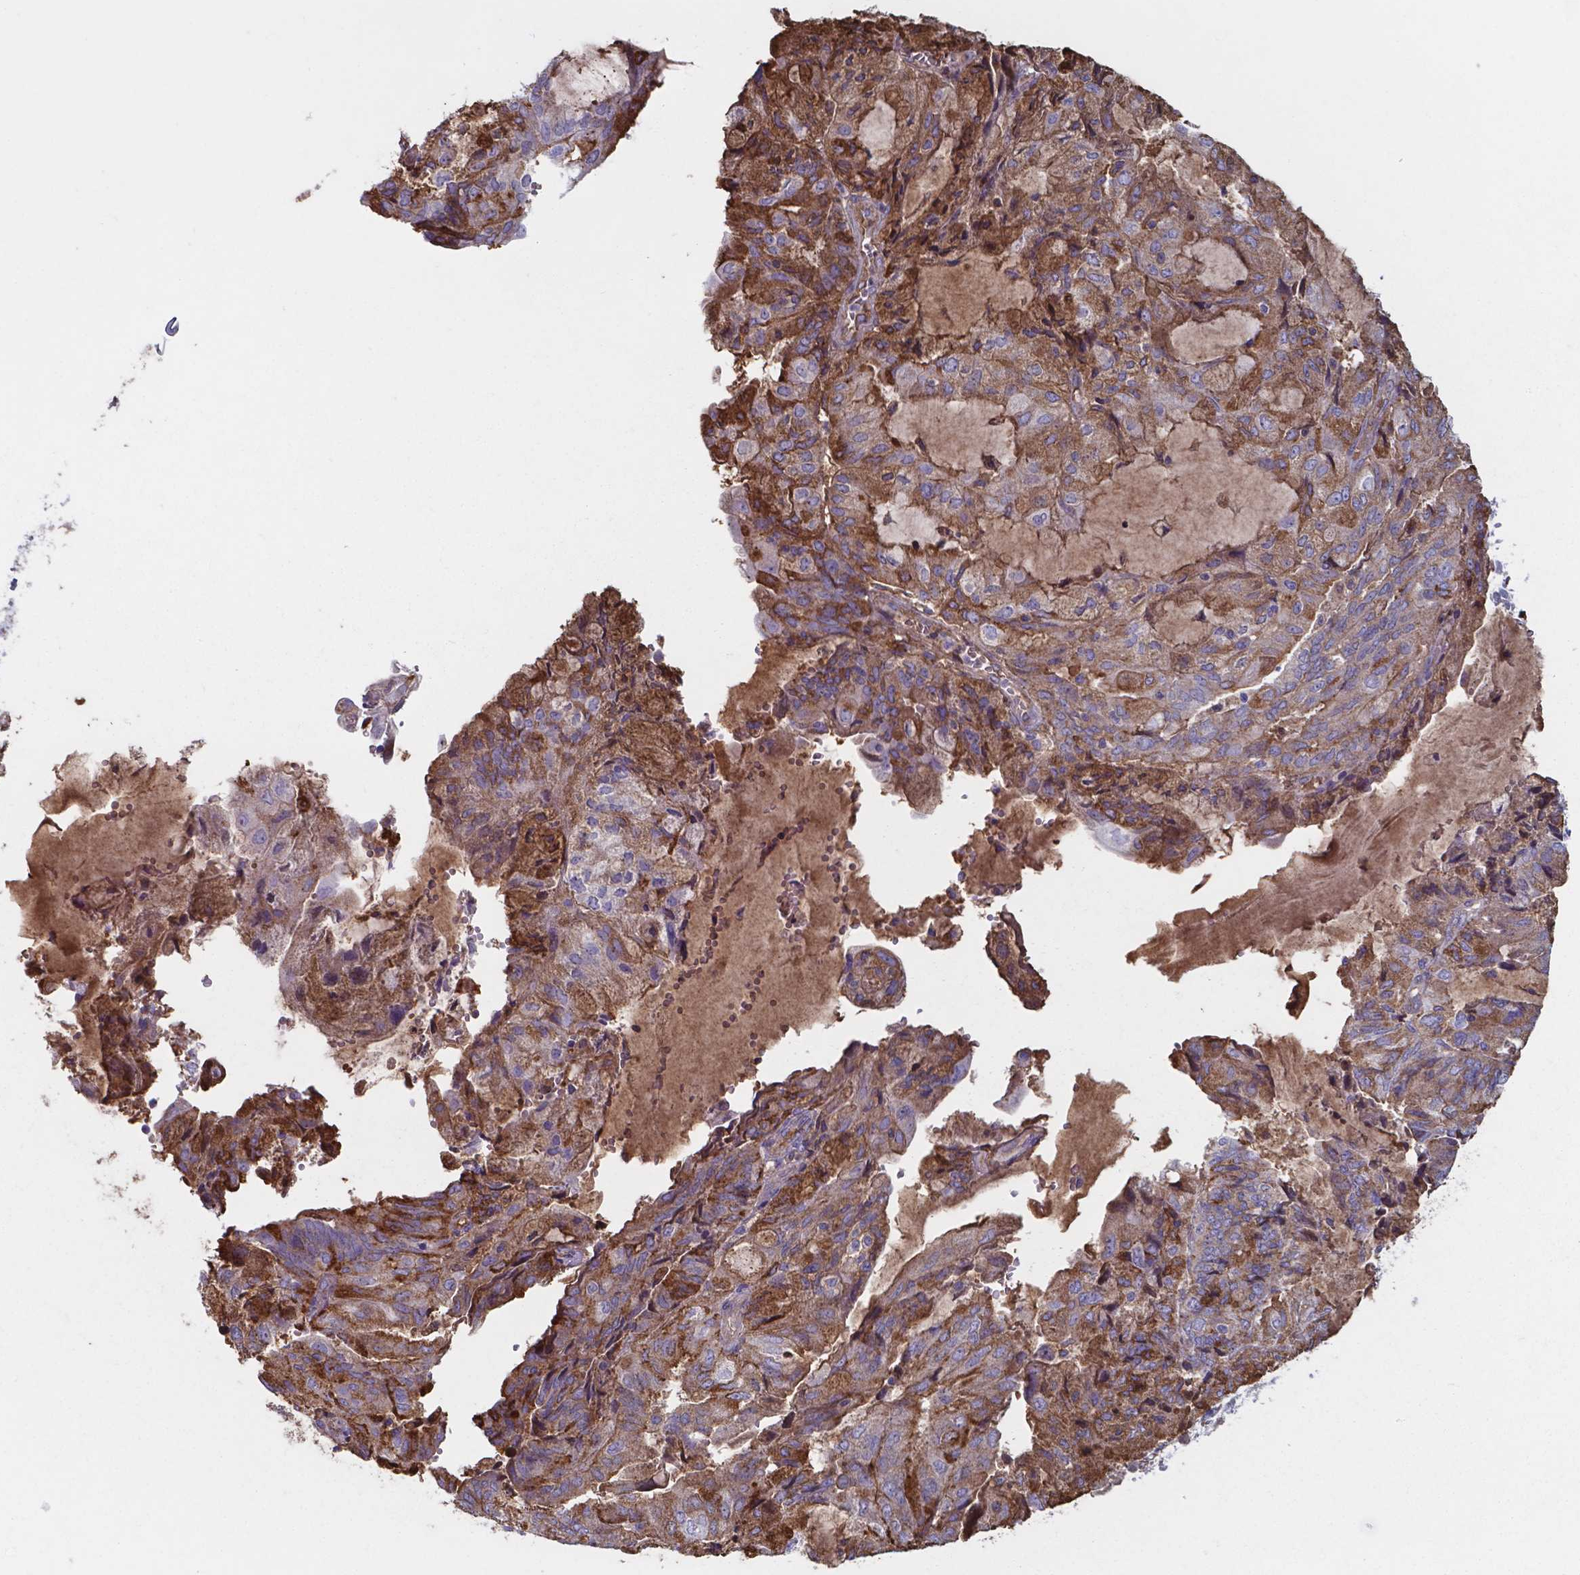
{"staining": {"intensity": "moderate", "quantity": ">75%", "location": "cytoplasmic/membranous"}, "tissue": "endometrial cancer", "cell_type": "Tumor cells", "image_type": "cancer", "snomed": [{"axis": "morphology", "description": "Adenocarcinoma, NOS"}, {"axis": "topography", "description": "Endometrium"}], "caption": "A brown stain highlights moderate cytoplasmic/membranous staining of a protein in endometrial adenocarcinoma tumor cells.", "gene": "SERPINA1", "patient": {"sex": "female", "age": 81}}